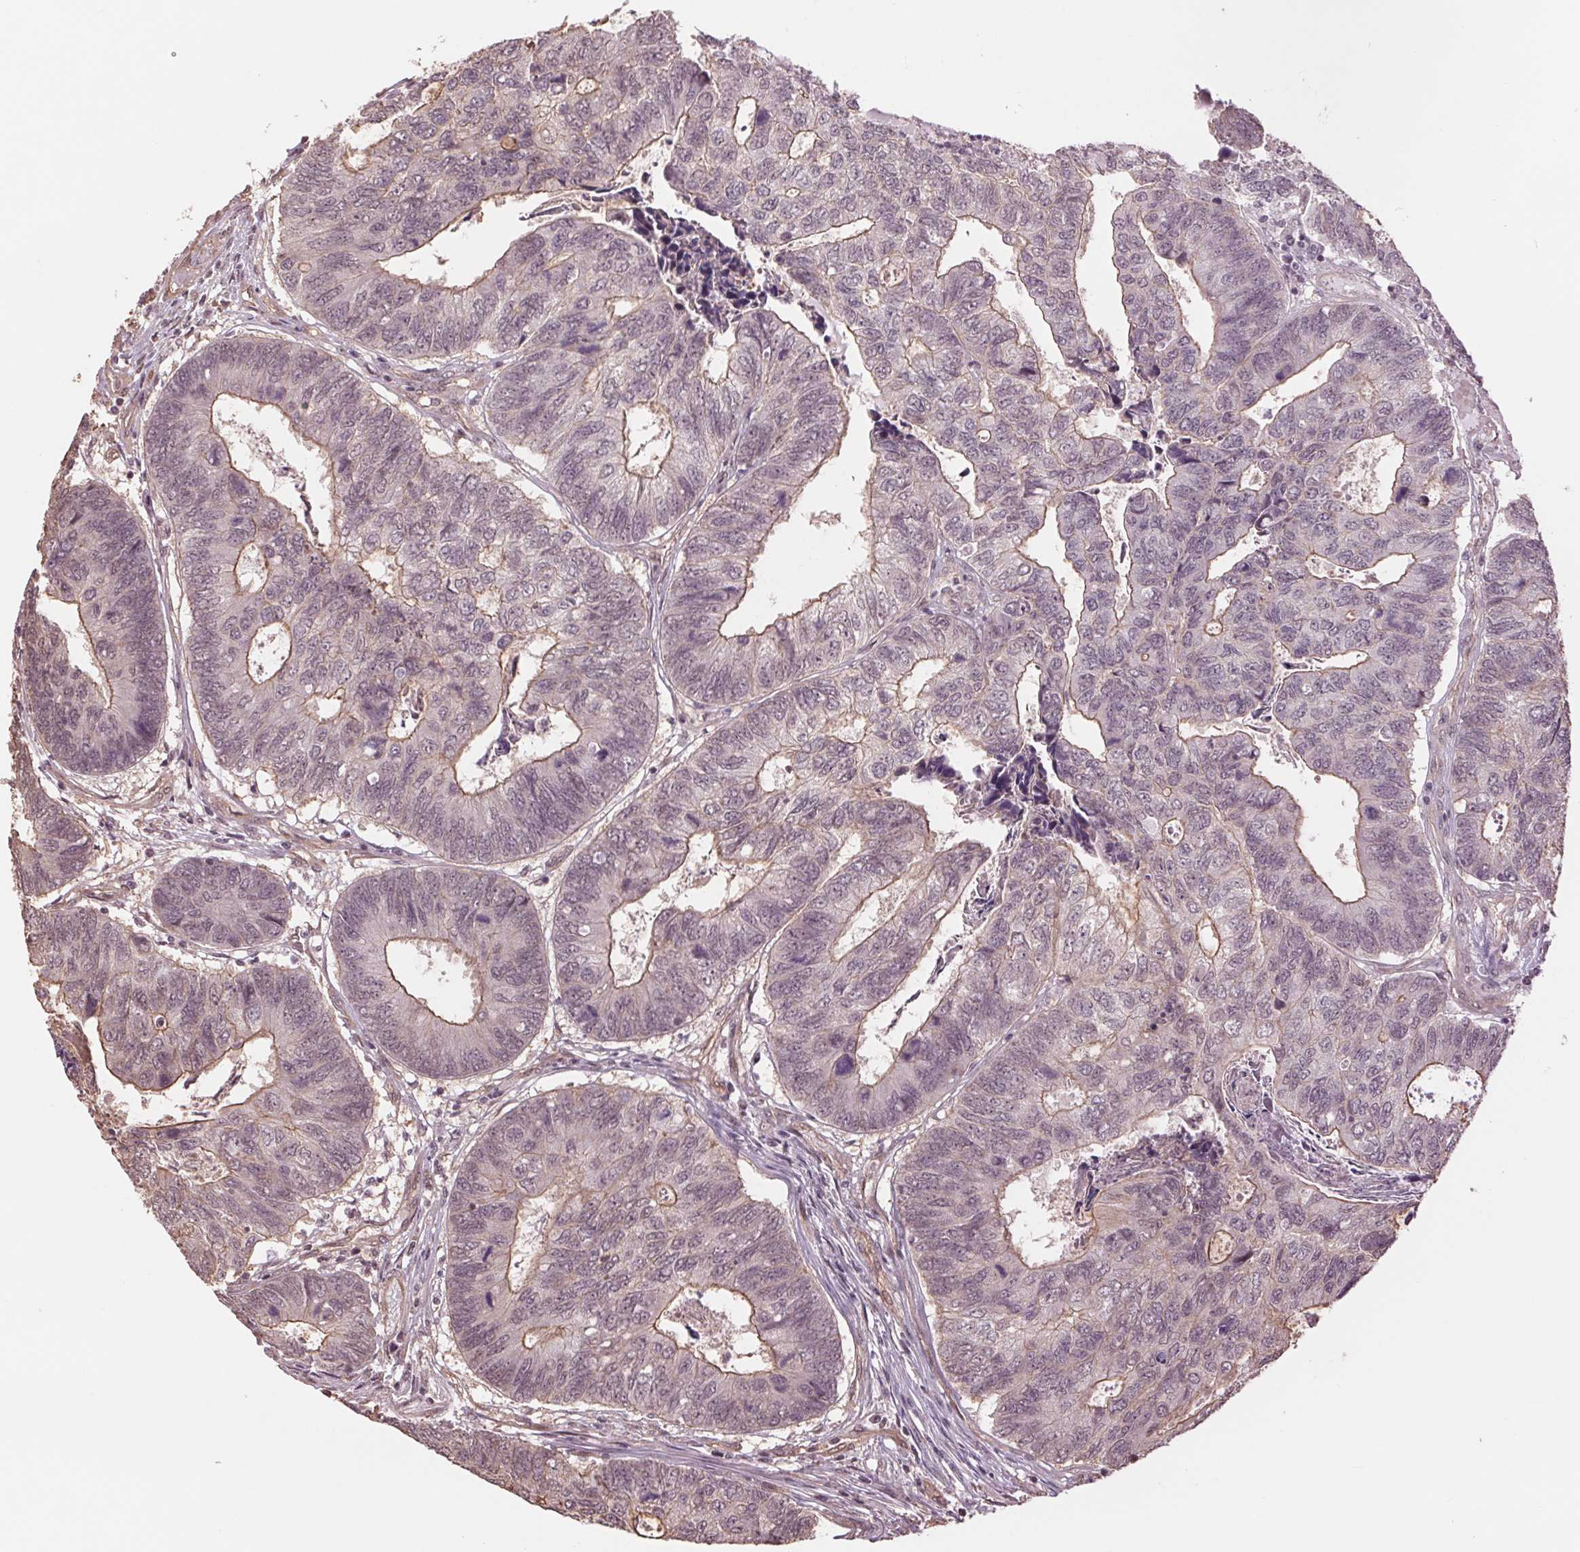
{"staining": {"intensity": "weak", "quantity": "25%-75%", "location": "cytoplasmic/membranous"}, "tissue": "colorectal cancer", "cell_type": "Tumor cells", "image_type": "cancer", "snomed": [{"axis": "morphology", "description": "Adenocarcinoma, NOS"}, {"axis": "topography", "description": "Colon"}], "caption": "Weak cytoplasmic/membranous positivity for a protein is present in about 25%-75% of tumor cells of colorectal cancer using IHC.", "gene": "PALM", "patient": {"sex": "female", "age": 67}}